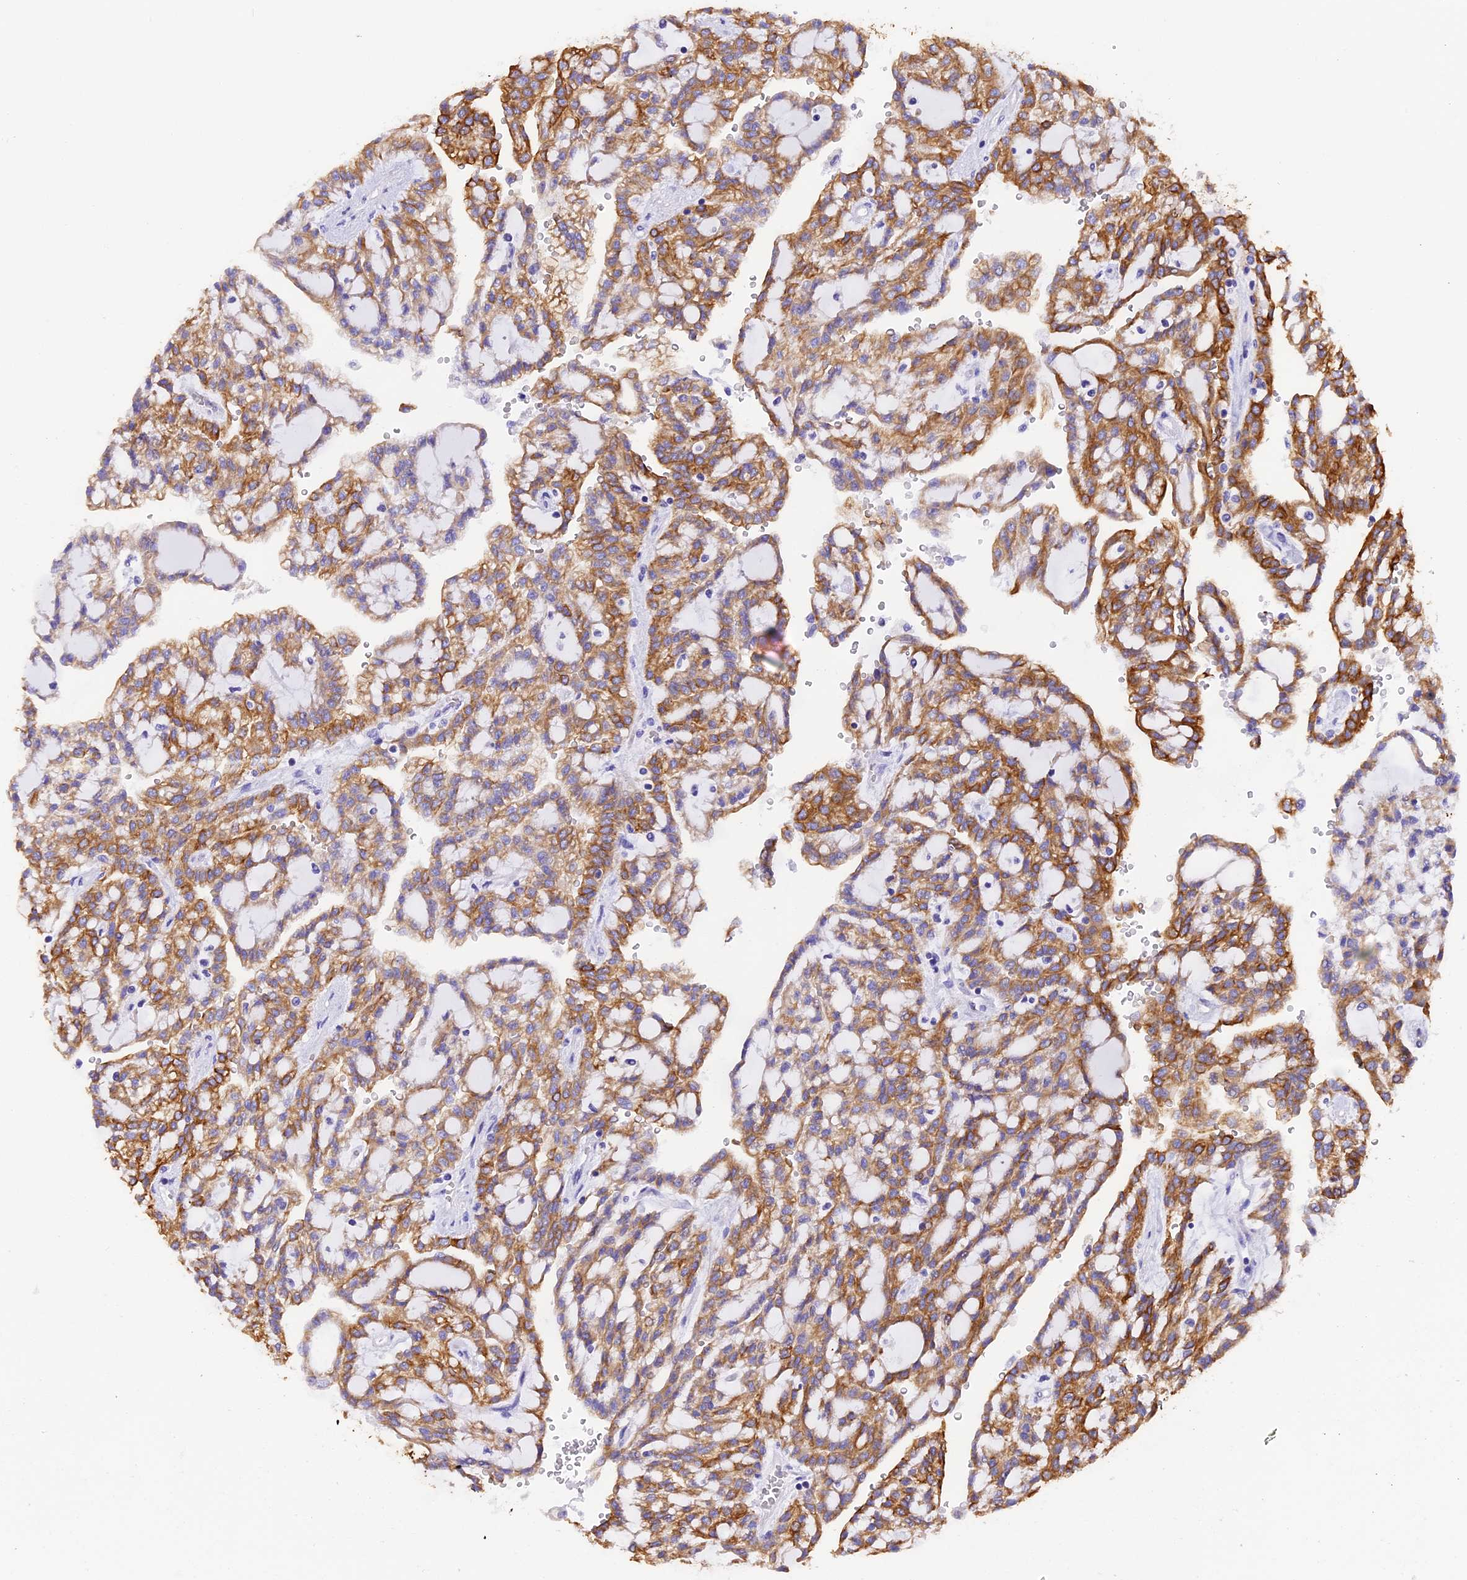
{"staining": {"intensity": "moderate", "quantity": ">75%", "location": "cytoplasmic/membranous"}, "tissue": "renal cancer", "cell_type": "Tumor cells", "image_type": "cancer", "snomed": [{"axis": "morphology", "description": "Adenocarcinoma, NOS"}, {"axis": "topography", "description": "Kidney"}], "caption": "Protein expression analysis of human adenocarcinoma (renal) reveals moderate cytoplasmic/membranous positivity in approximately >75% of tumor cells.", "gene": "PKIA", "patient": {"sex": "male", "age": 63}}